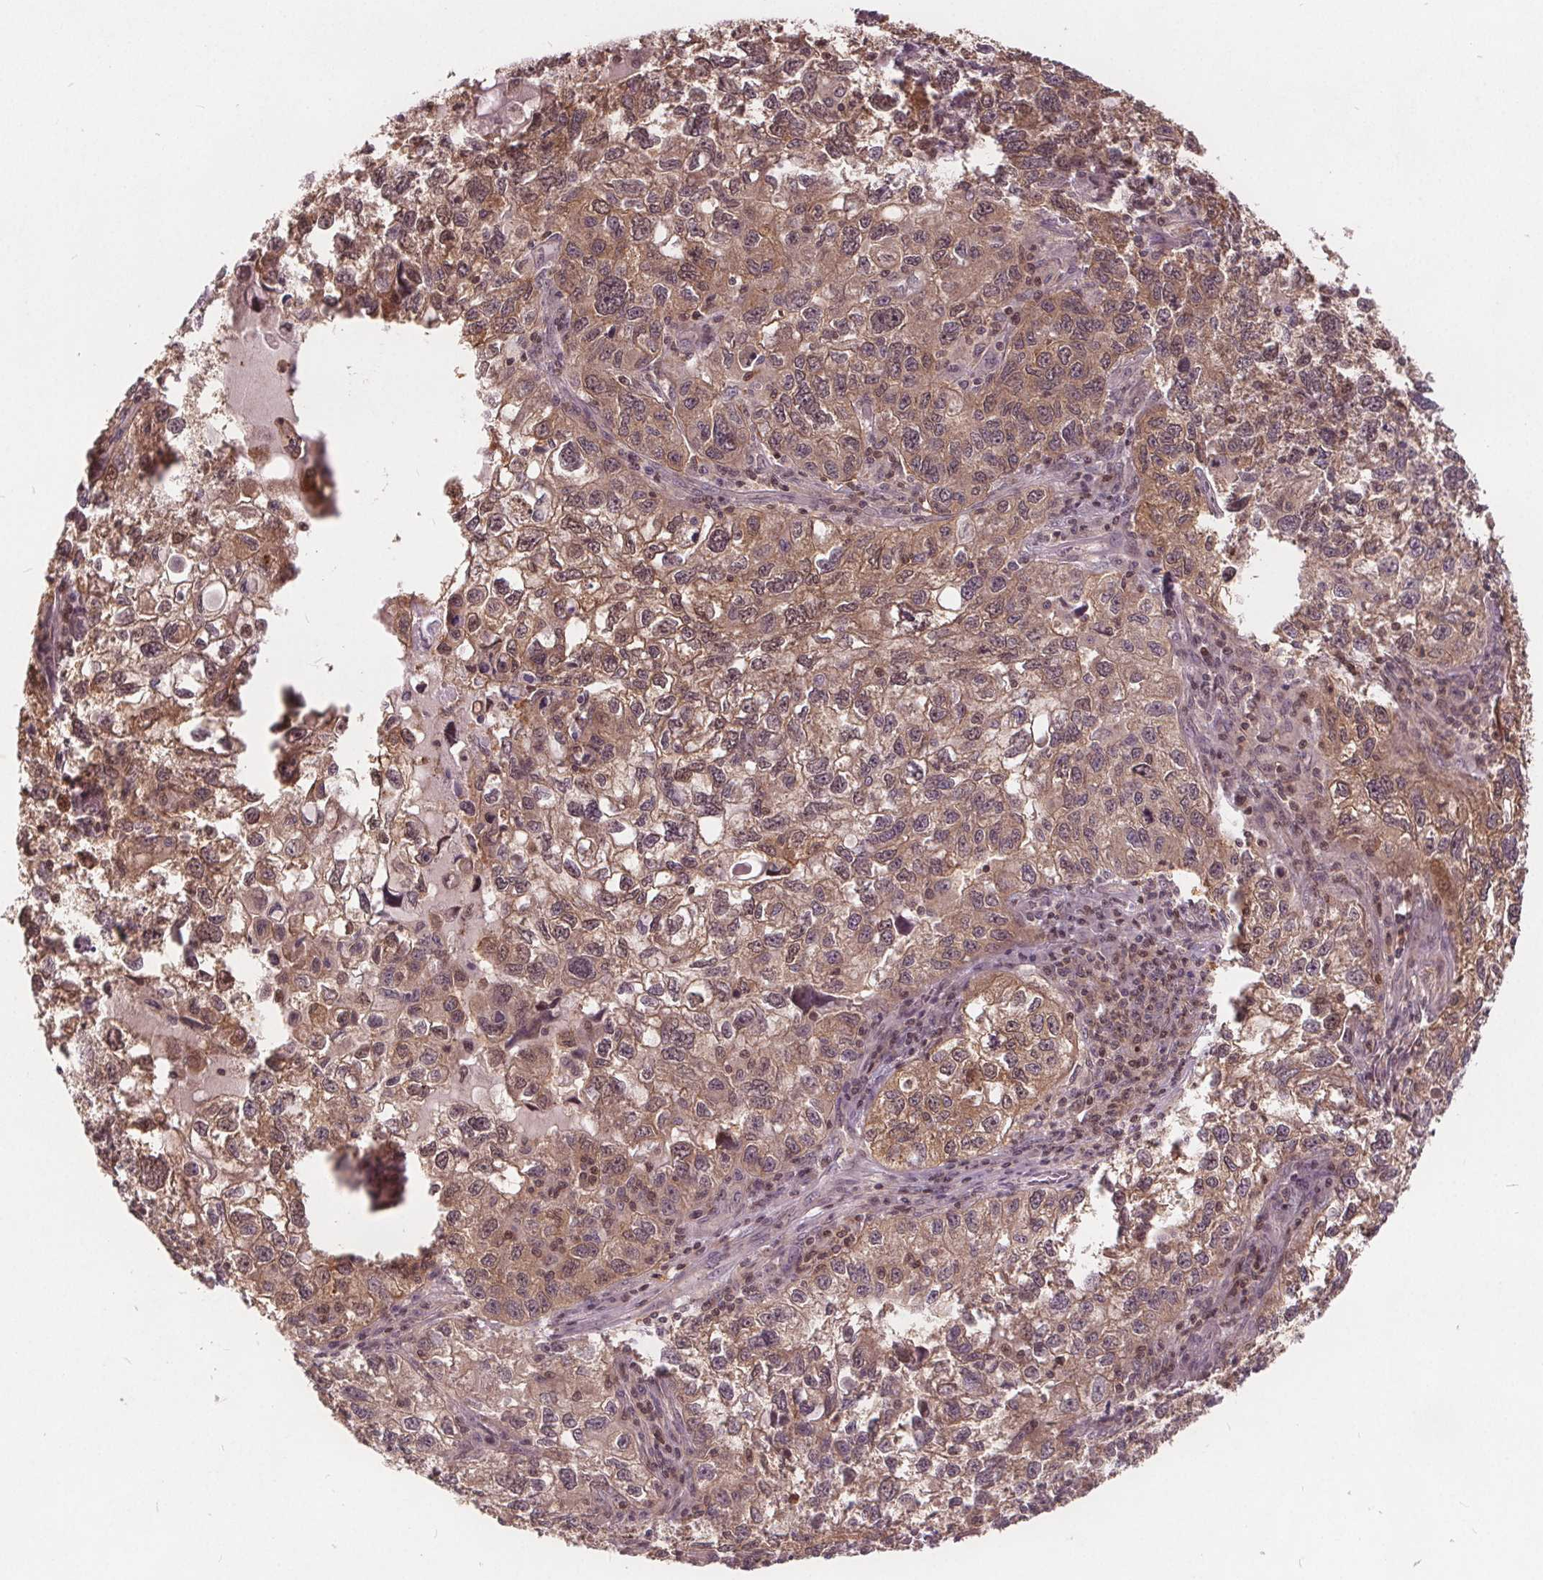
{"staining": {"intensity": "moderate", "quantity": ">75%", "location": "cytoplasmic/membranous"}, "tissue": "cervical cancer", "cell_type": "Tumor cells", "image_type": "cancer", "snomed": [{"axis": "morphology", "description": "Squamous cell carcinoma, NOS"}, {"axis": "topography", "description": "Cervix"}], "caption": "Brown immunohistochemical staining in cervical squamous cell carcinoma demonstrates moderate cytoplasmic/membranous staining in approximately >75% of tumor cells.", "gene": "HIF1AN", "patient": {"sex": "female", "age": 55}}